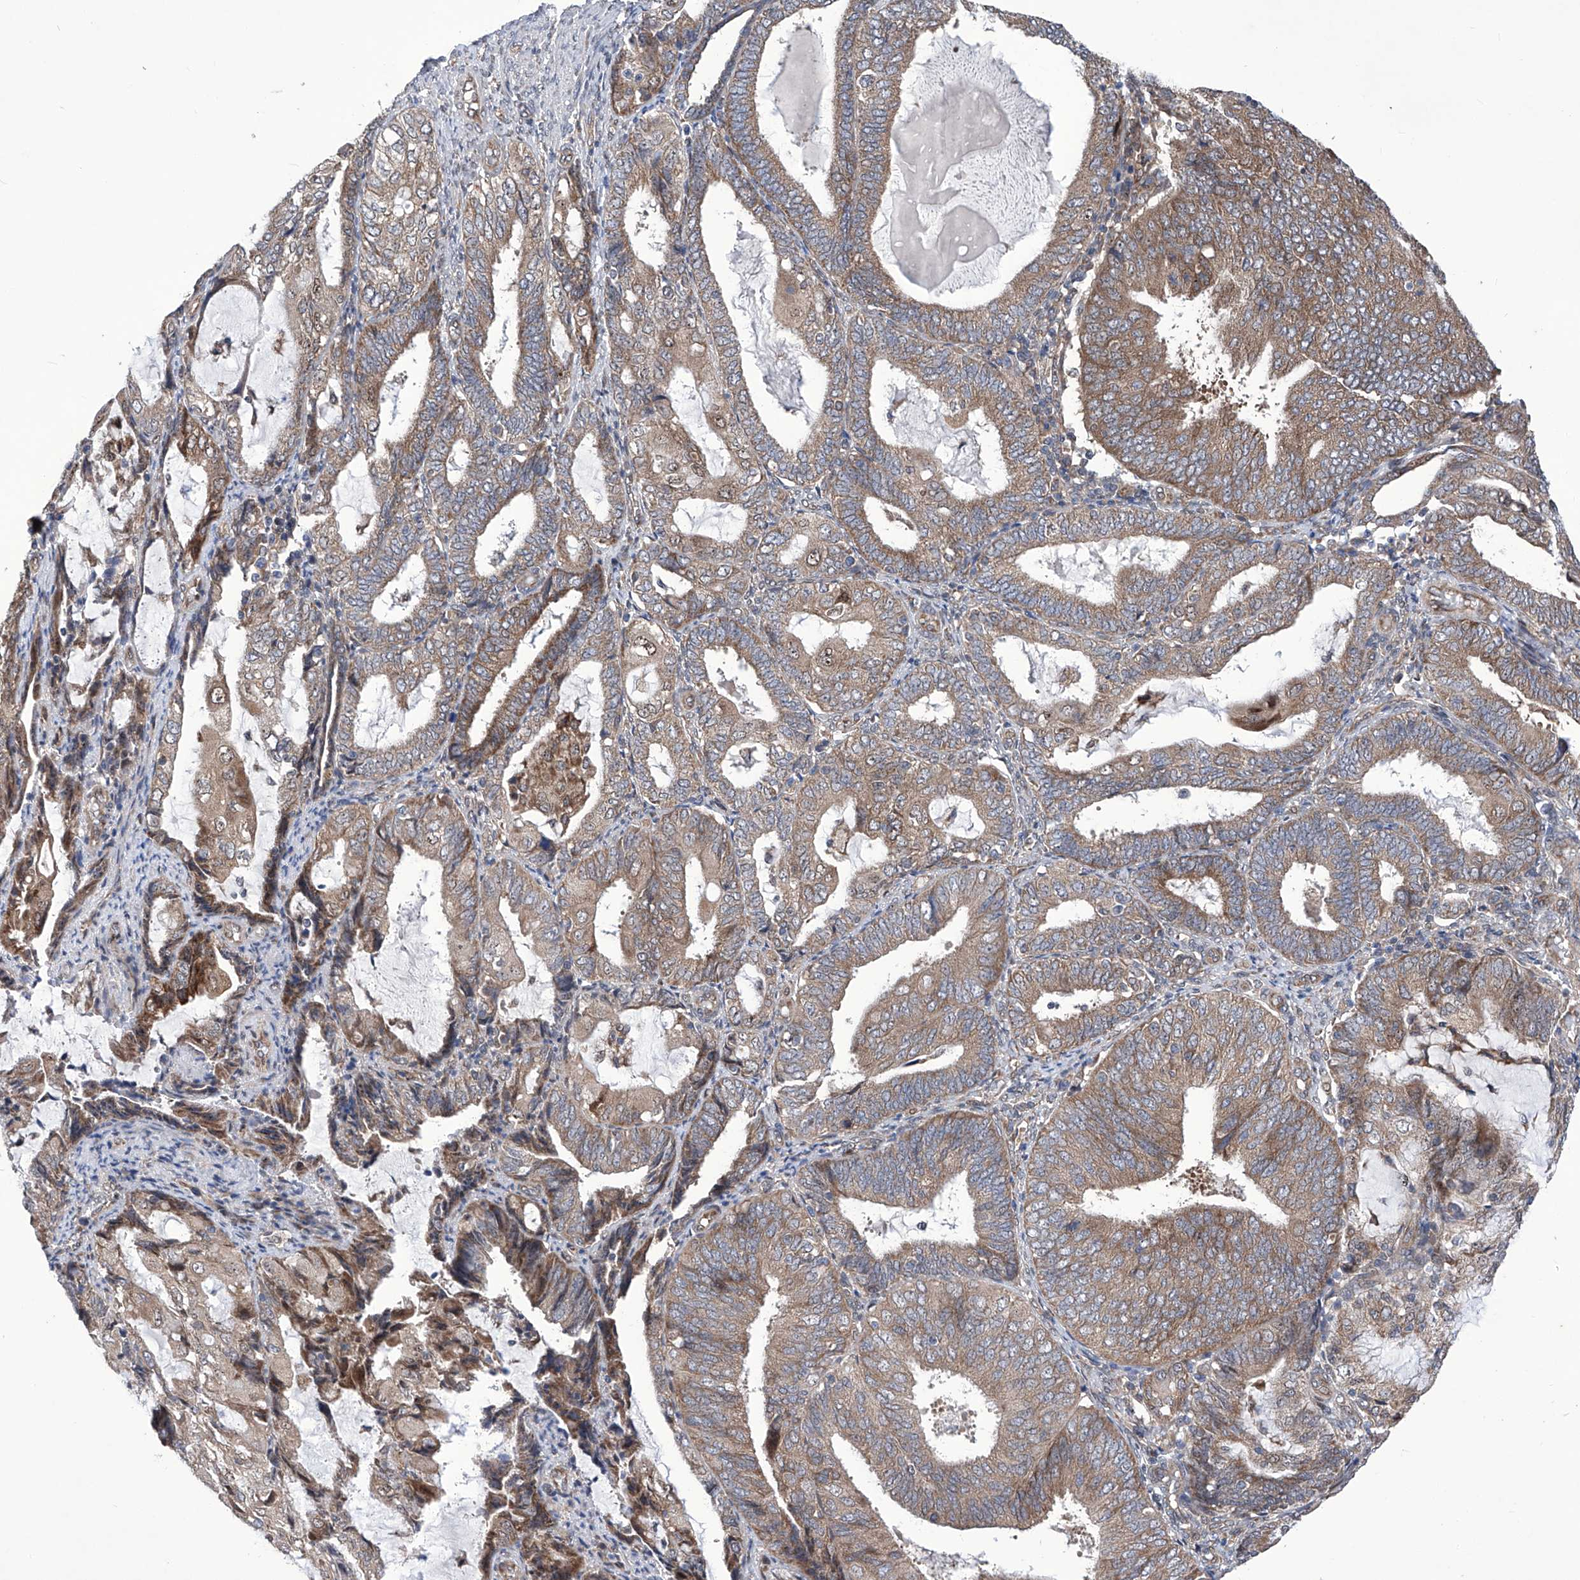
{"staining": {"intensity": "moderate", "quantity": ">75%", "location": "cytoplasmic/membranous"}, "tissue": "endometrial cancer", "cell_type": "Tumor cells", "image_type": "cancer", "snomed": [{"axis": "morphology", "description": "Adenocarcinoma, NOS"}, {"axis": "topography", "description": "Endometrium"}], "caption": "A micrograph of human endometrial adenocarcinoma stained for a protein demonstrates moderate cytoplasmic/membranous brown staining in tumor cells. The staining was performed using DAB to visualize the protein expression in brown, while the nuclei were stained in blue with hematoxylin (Magnification: 20x).", "gene": "KTI12", "patient": {"sex": "female", "age": 81}}